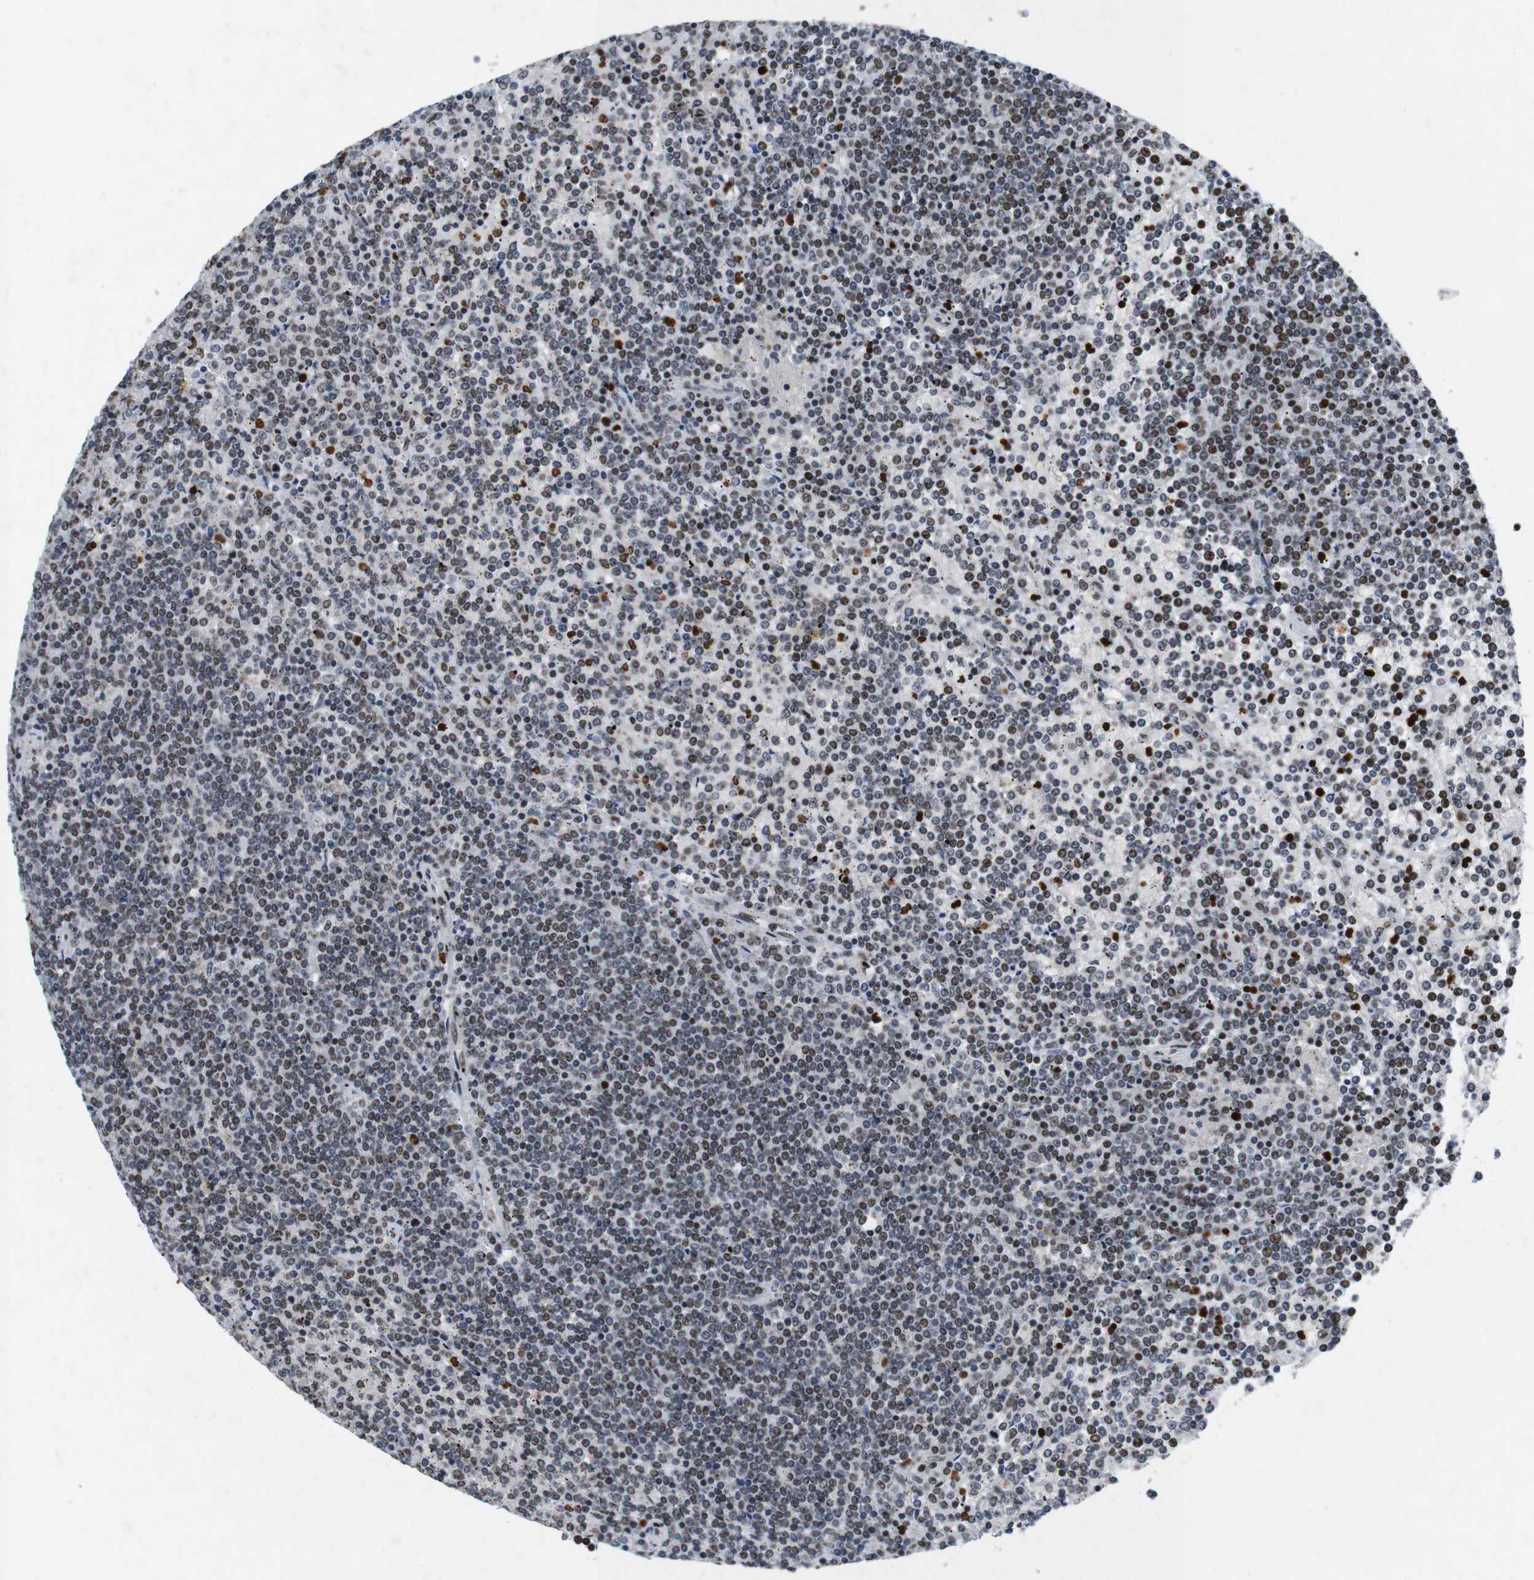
{"staining": {"intensity": "moderate", "quantity": "25%-75%", "location": "nuclear"}, "tissue": "lymphoma", "cell_type": "Tumor cells", "image_type": "cancer", "snomed": [{"axis": "morphology", "description": "Malignant lymphoma, non-Hodgkin's type, Low grade"}, {"axis": "topography", "description": "Spleen"}], "caption": "Lymphoma was stained to show a protein in brown. There is medium levels of moderate nuclear expression in approximately 25%-75% of tumor cells.", "gene": "MAGEH1", "patient": {"sex": "female", "age": 19}}